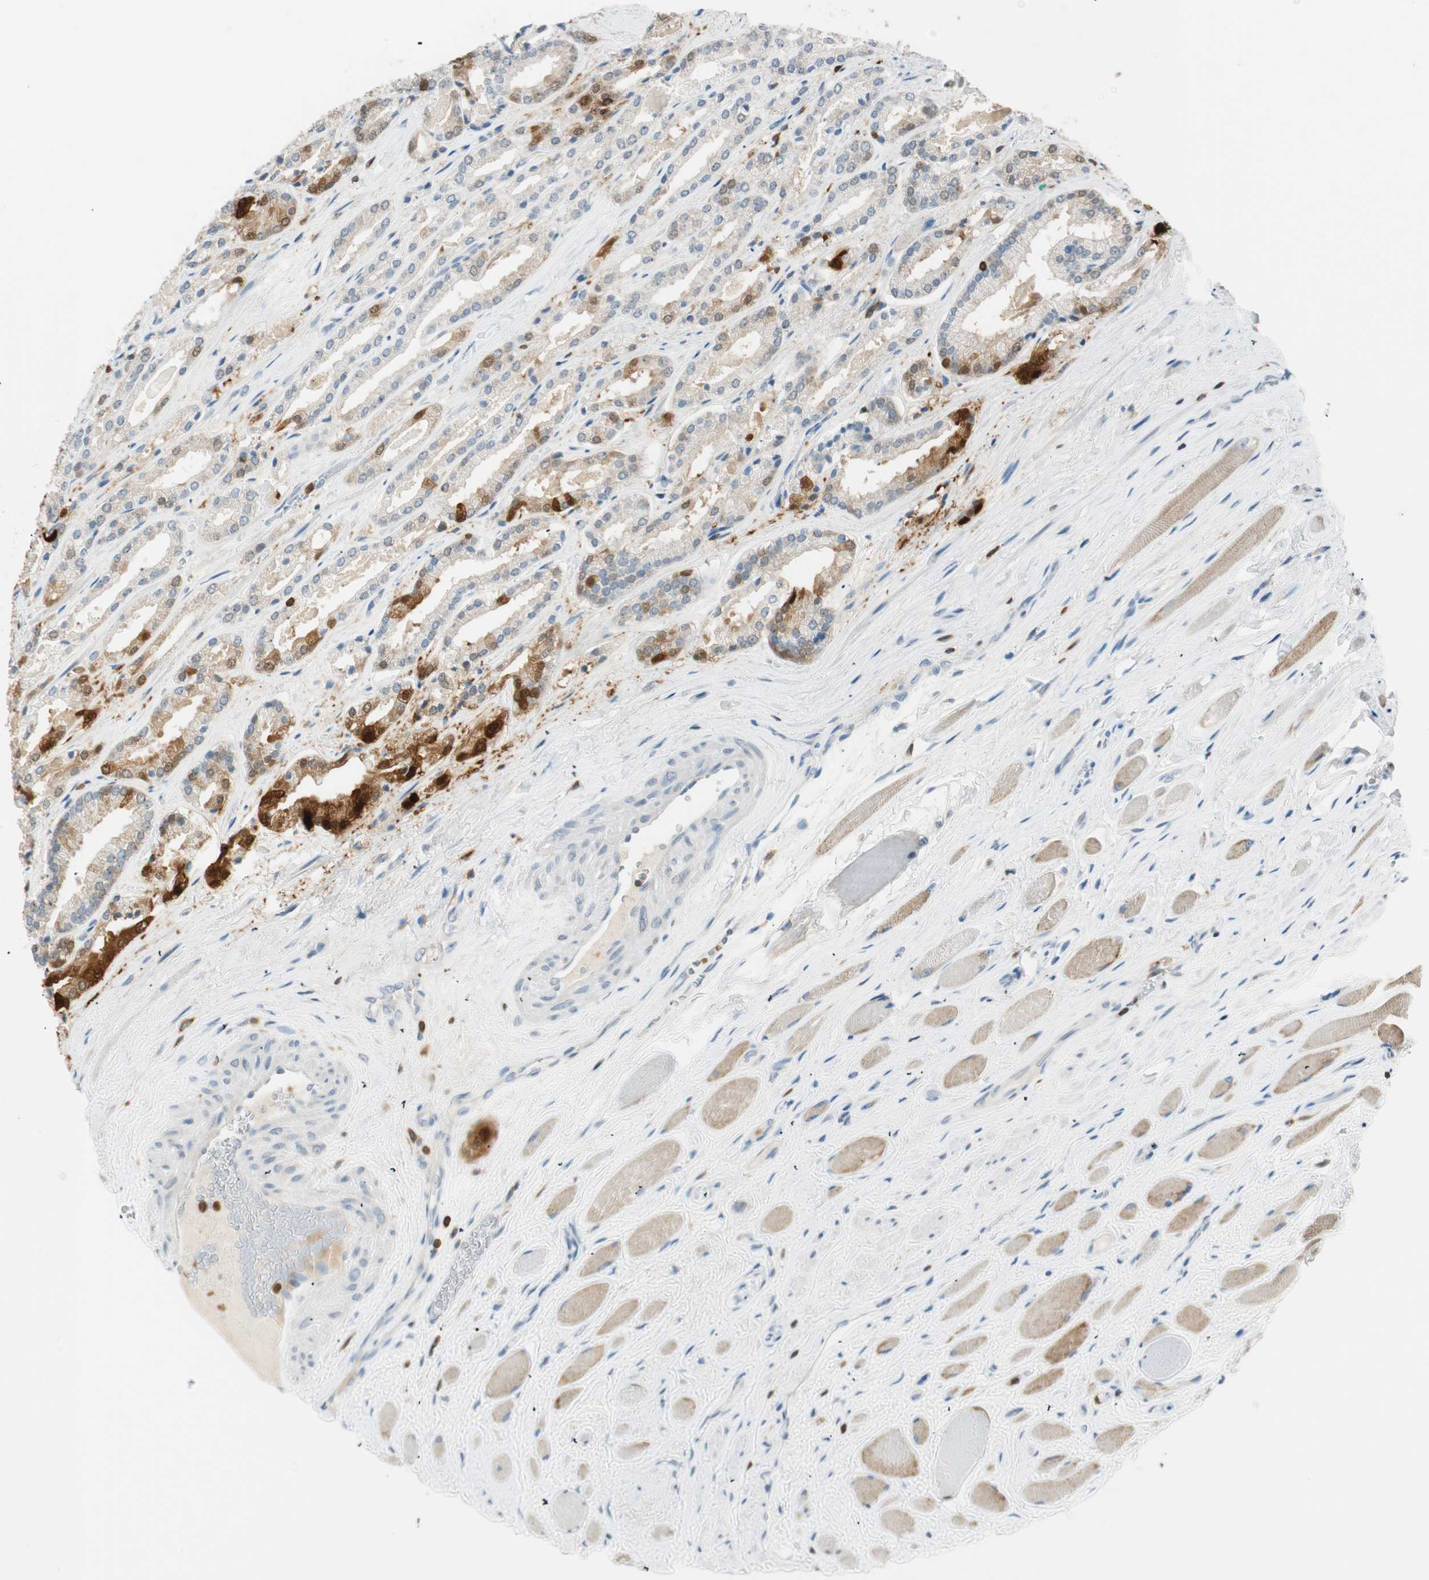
{"staining": {"intensity": "strong", "quantity": "25%-75%", "location": "cytoplasmic/membranous"}, "tissue": "prostate cancer", "cell_type": "Tumor cells", "image_type": "cancer", "snomed": [{"axis": "morphology", "description": "Adenocarcinoma, Low grade"}, {"axis": "topography", "description": "Prostate"}], "caption": "A histopathology image of prostate cancer stained for a protein exhibits strong cytoplasmic/membranous brown staining in tumor cells.", "gene": "HPGD", "patient": {"sex": "male", "age": 59}}